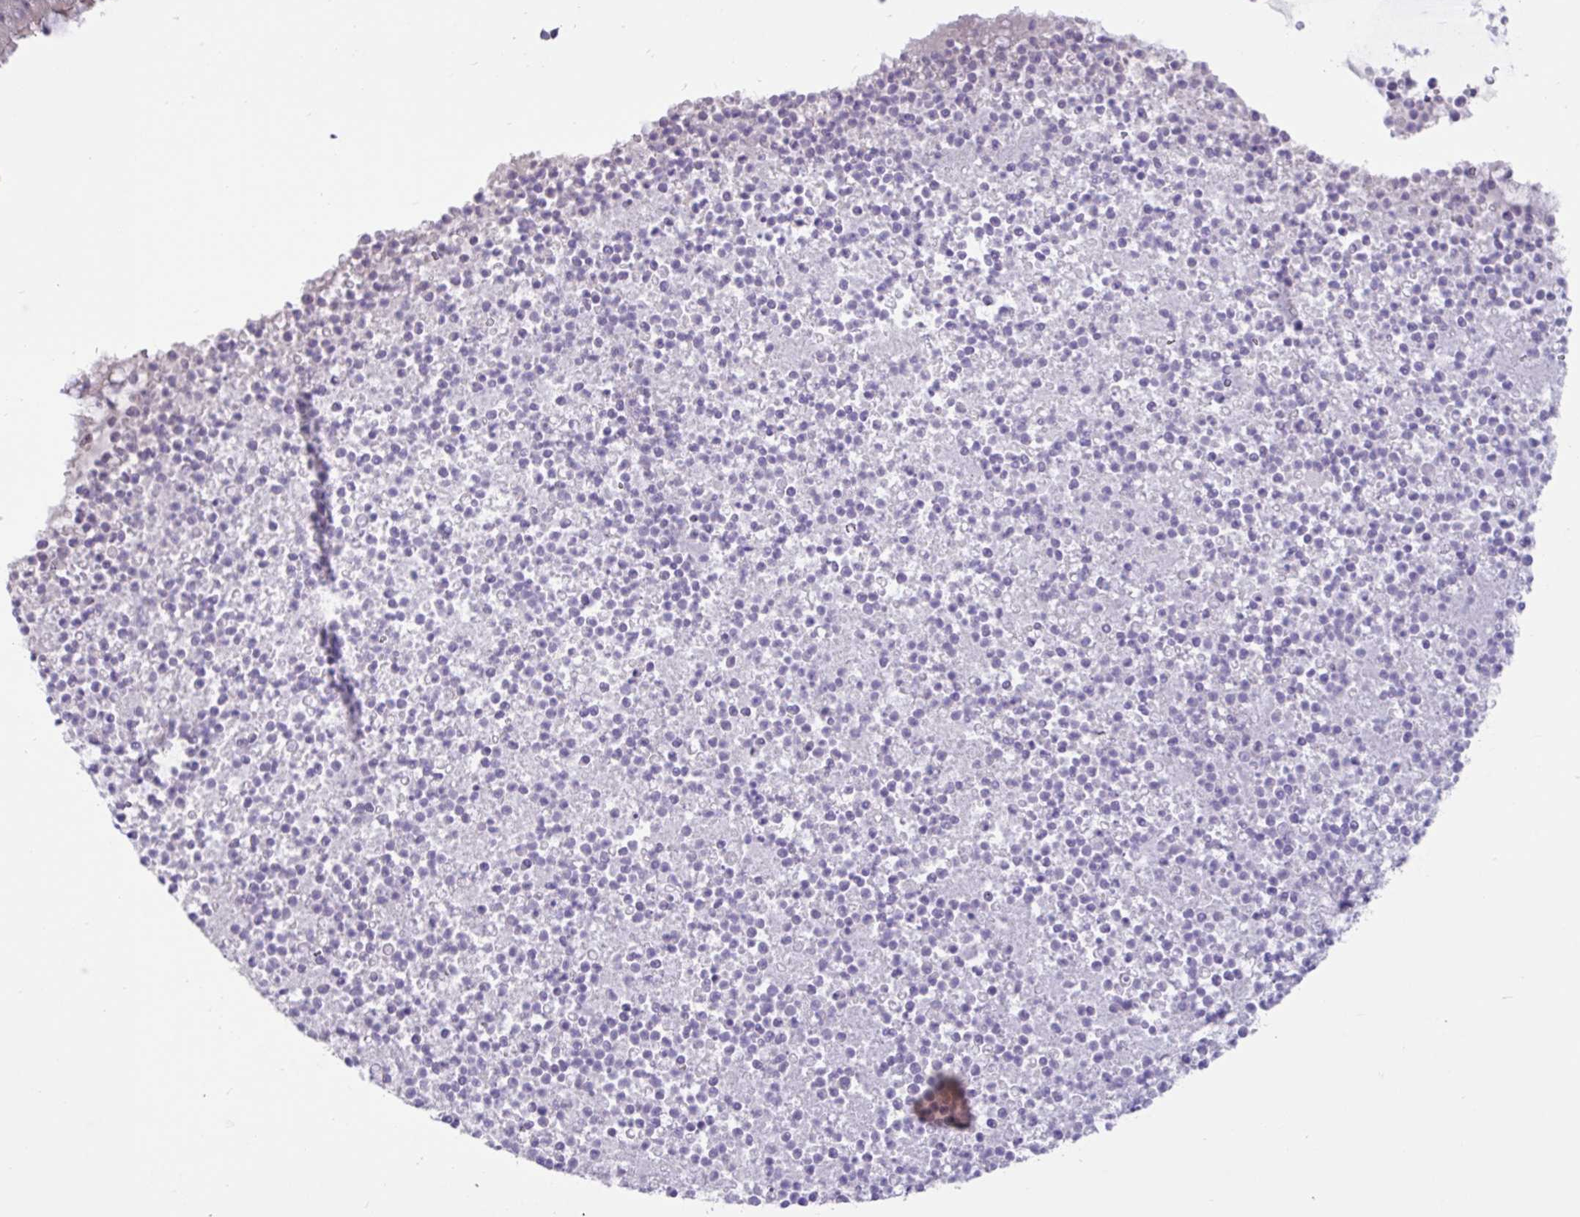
{"staining": {"intensity": "moderate", "quantity": ">75%", "location": "nuclear"}, "tissue": "bronchus", "cell_type": "Respiratory epithelial cells", "image_type": "normal", "snomed": [{"axis": "morphology", "description": "Normal tissue, NOS"}, {"axis": "topography", "description": "Cartilage tissue"}, {"axis": "topography", "description": "Bronchus"}], "caption": "The immunohistochemical stain highlights moderate nuclear staining in respiratory epithelial cells of benign bronchus.", "gene": "MXRA8", "patient": {"sex": "male", "age": 56}}